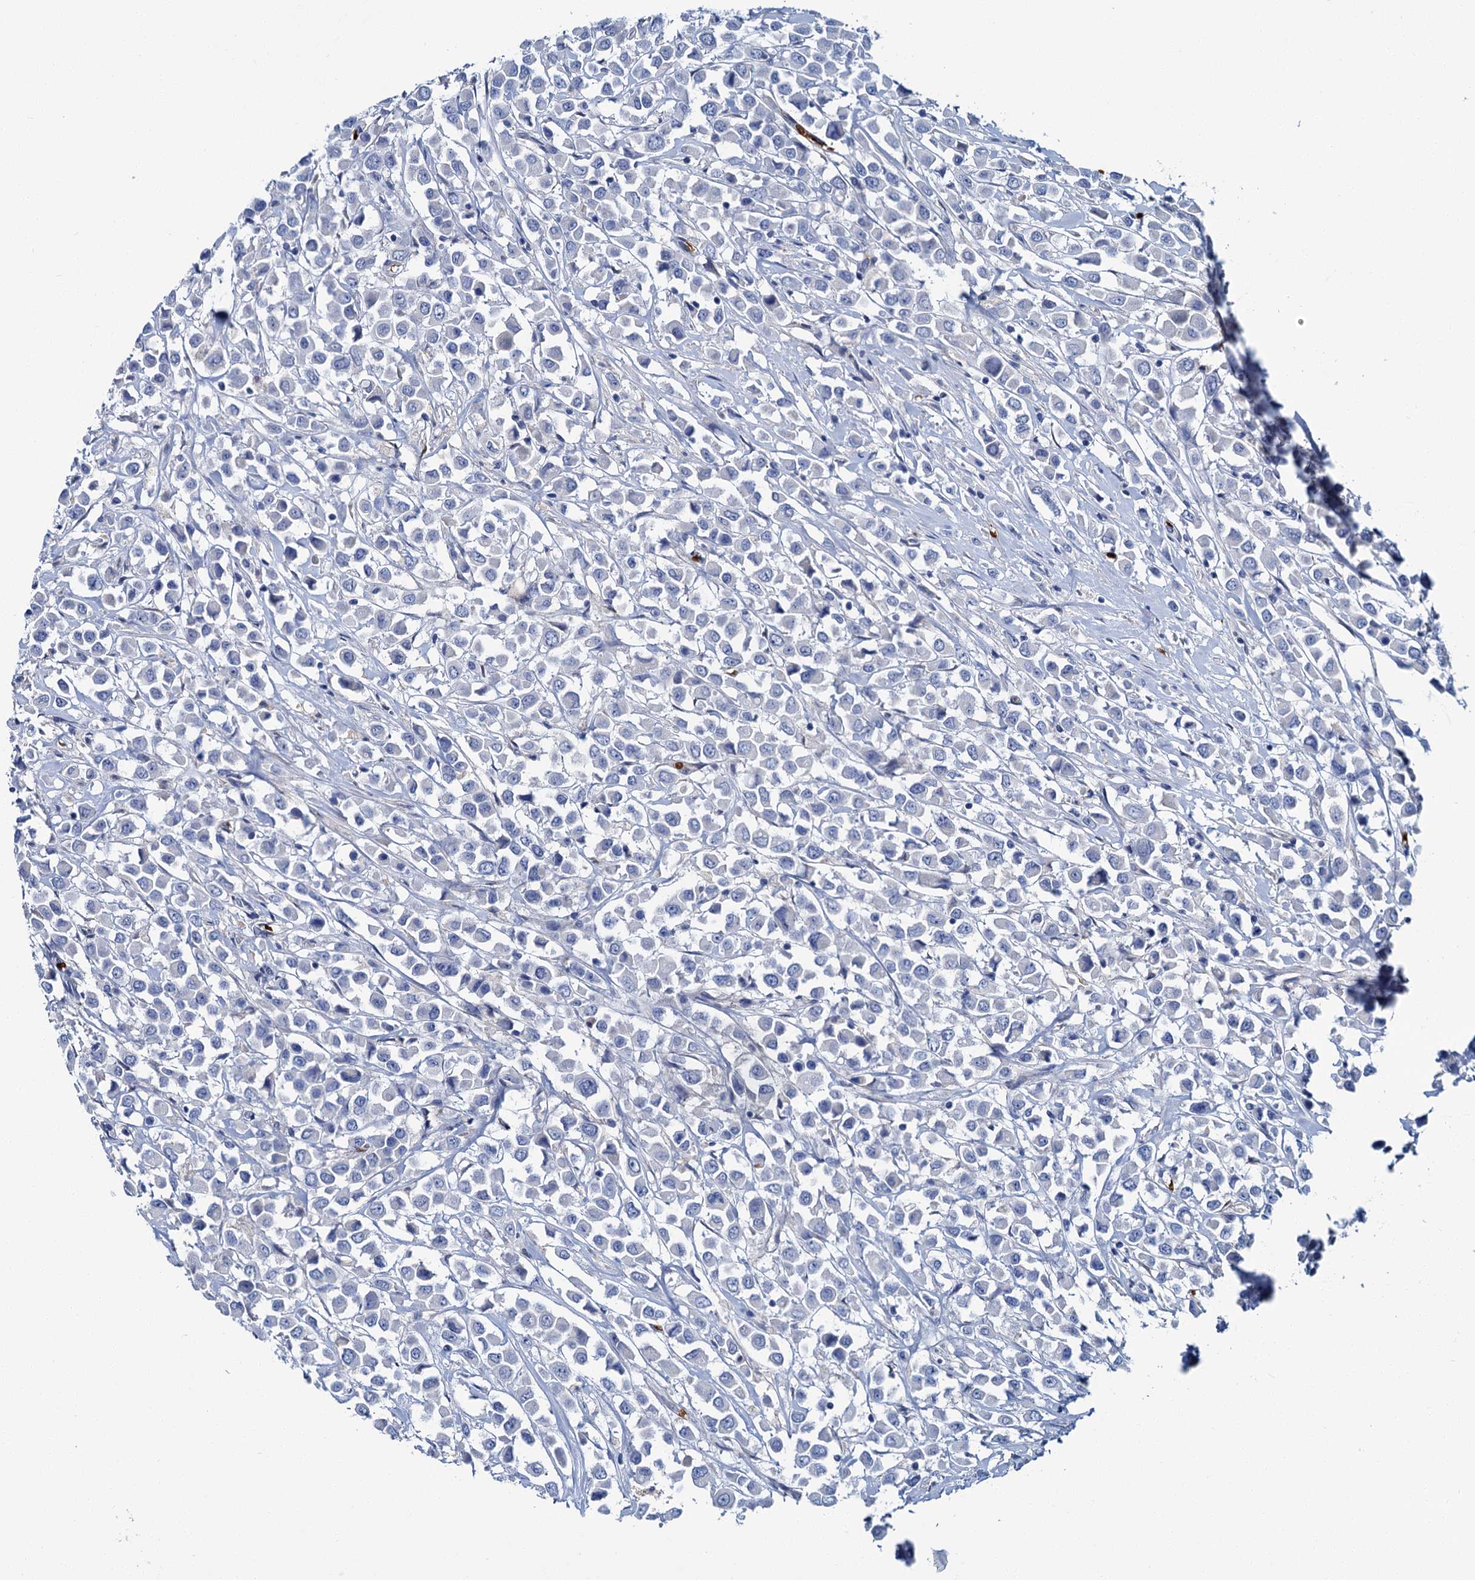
{"staining": {"intensity": "negative", "quantity": "none", "location": "none"}, "tissue": "breast cancer", "cell_type": "Tumor cells", "image_type": "cancer", "snomed": [{"axis": "morphology", "description": "Duct carcinoma"}, {"axis": "topography", "description": "Breast"}], "caption": "Tumor cells are negative for brown protein staining in breast invasive ductal carcinoma. (DAB (3,3'-diaminobenzidine) IHC, high magnification).", "gene": "ATG2A", "patient": {"sex": "female", "age": 61}}